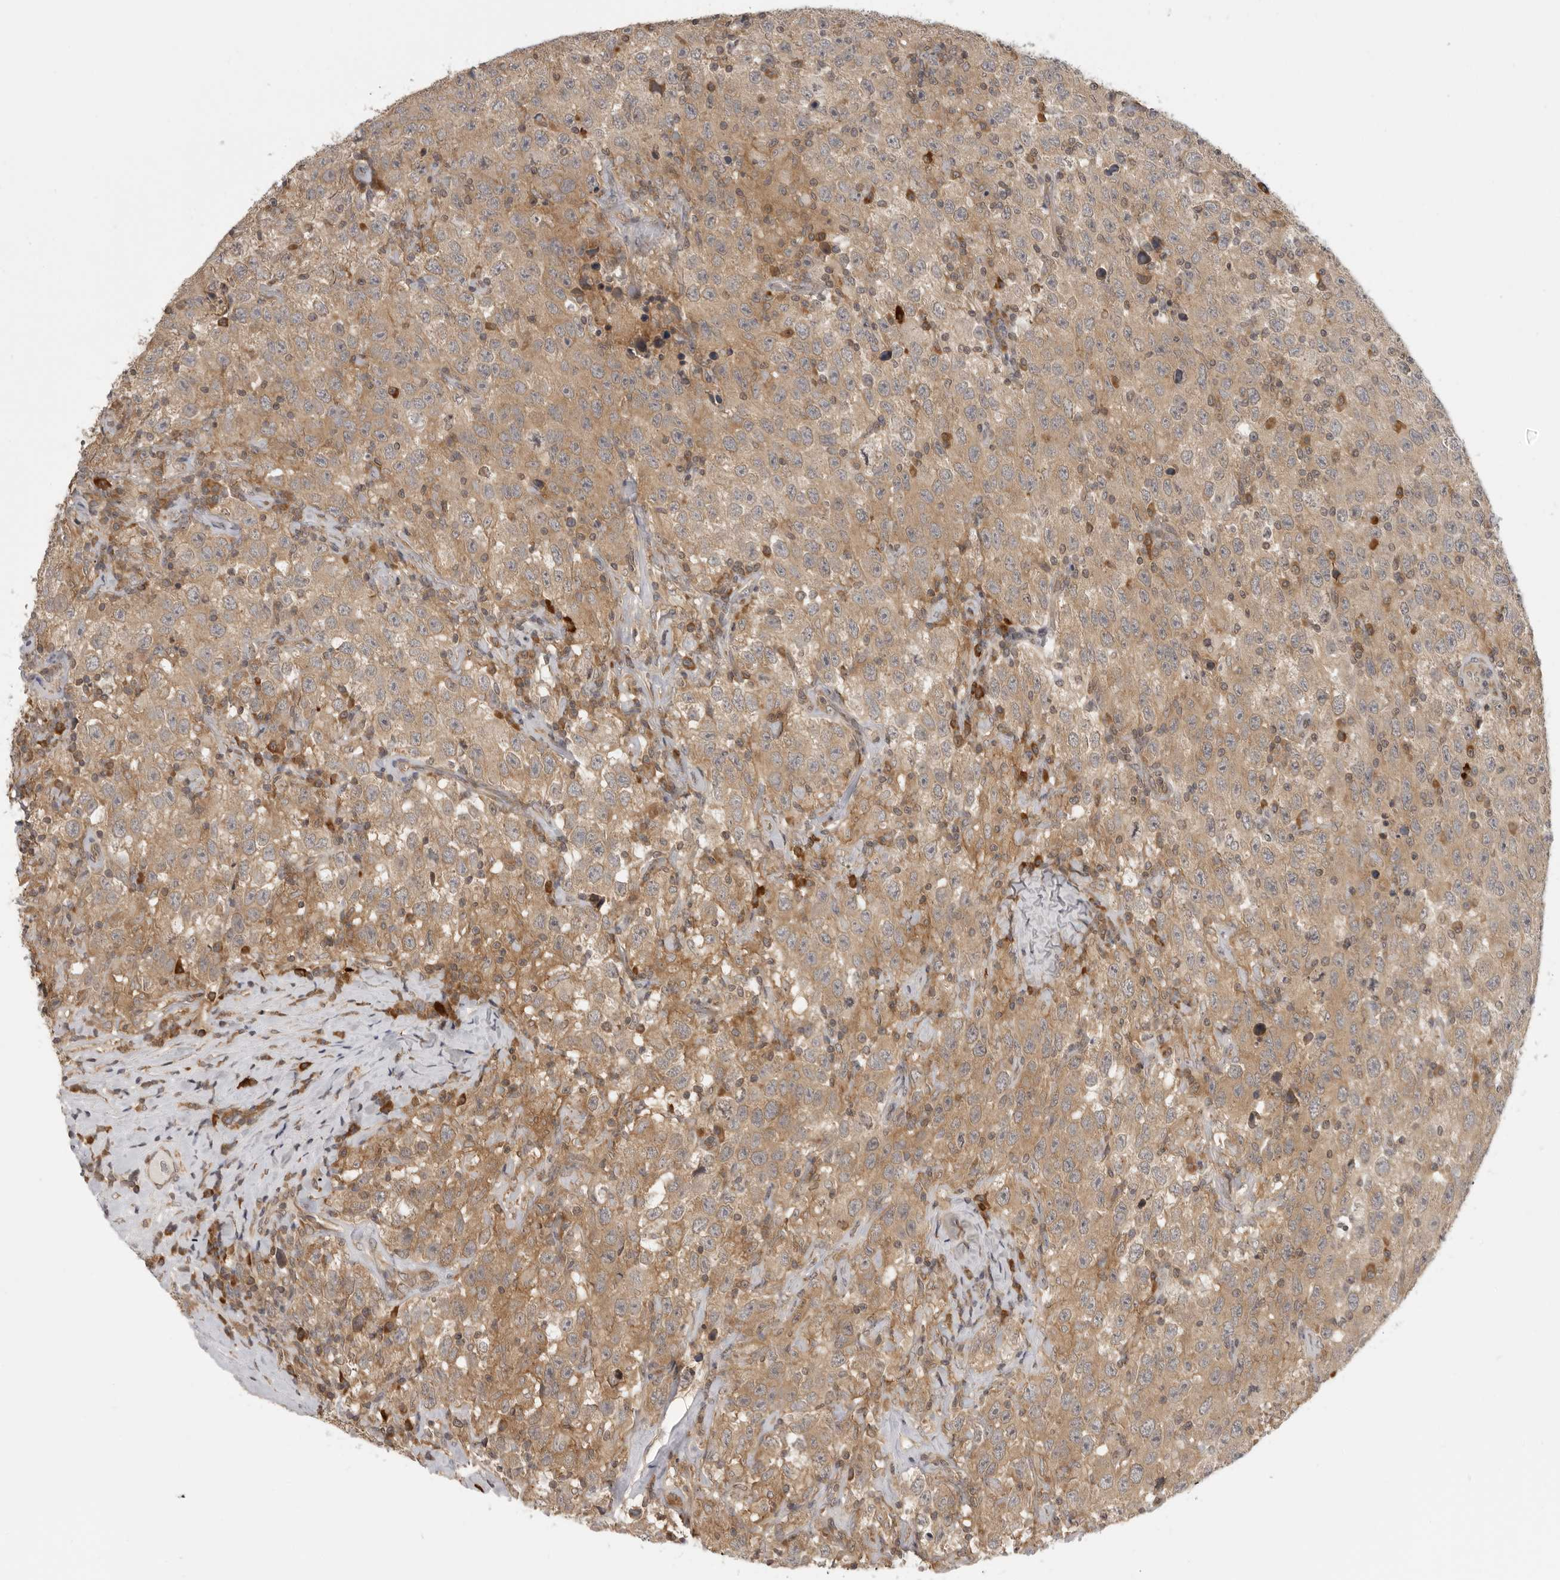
{"staining": {"intensity": "moderate", "quantity": ">75%", "location": "cytoplasmic/membranous"}, "tissue": "testis cancer", "cell_type": "Tumor cells", "image_type": "cancer", "snomed": [{"axis": "morphology", "description": "Seminoma, NOS"}, {"axis": "topography", "description": "Testis"}], "caption": "Testis cancer stained with DAB (3,3'-diaminobenzidine) IHC exhibits medium levels of moderate cytoplasmic/membranous expression in about >75% of tumor cells.", "gene": "PRRC2A", "patient": {"sex": "male", "age": 41}}